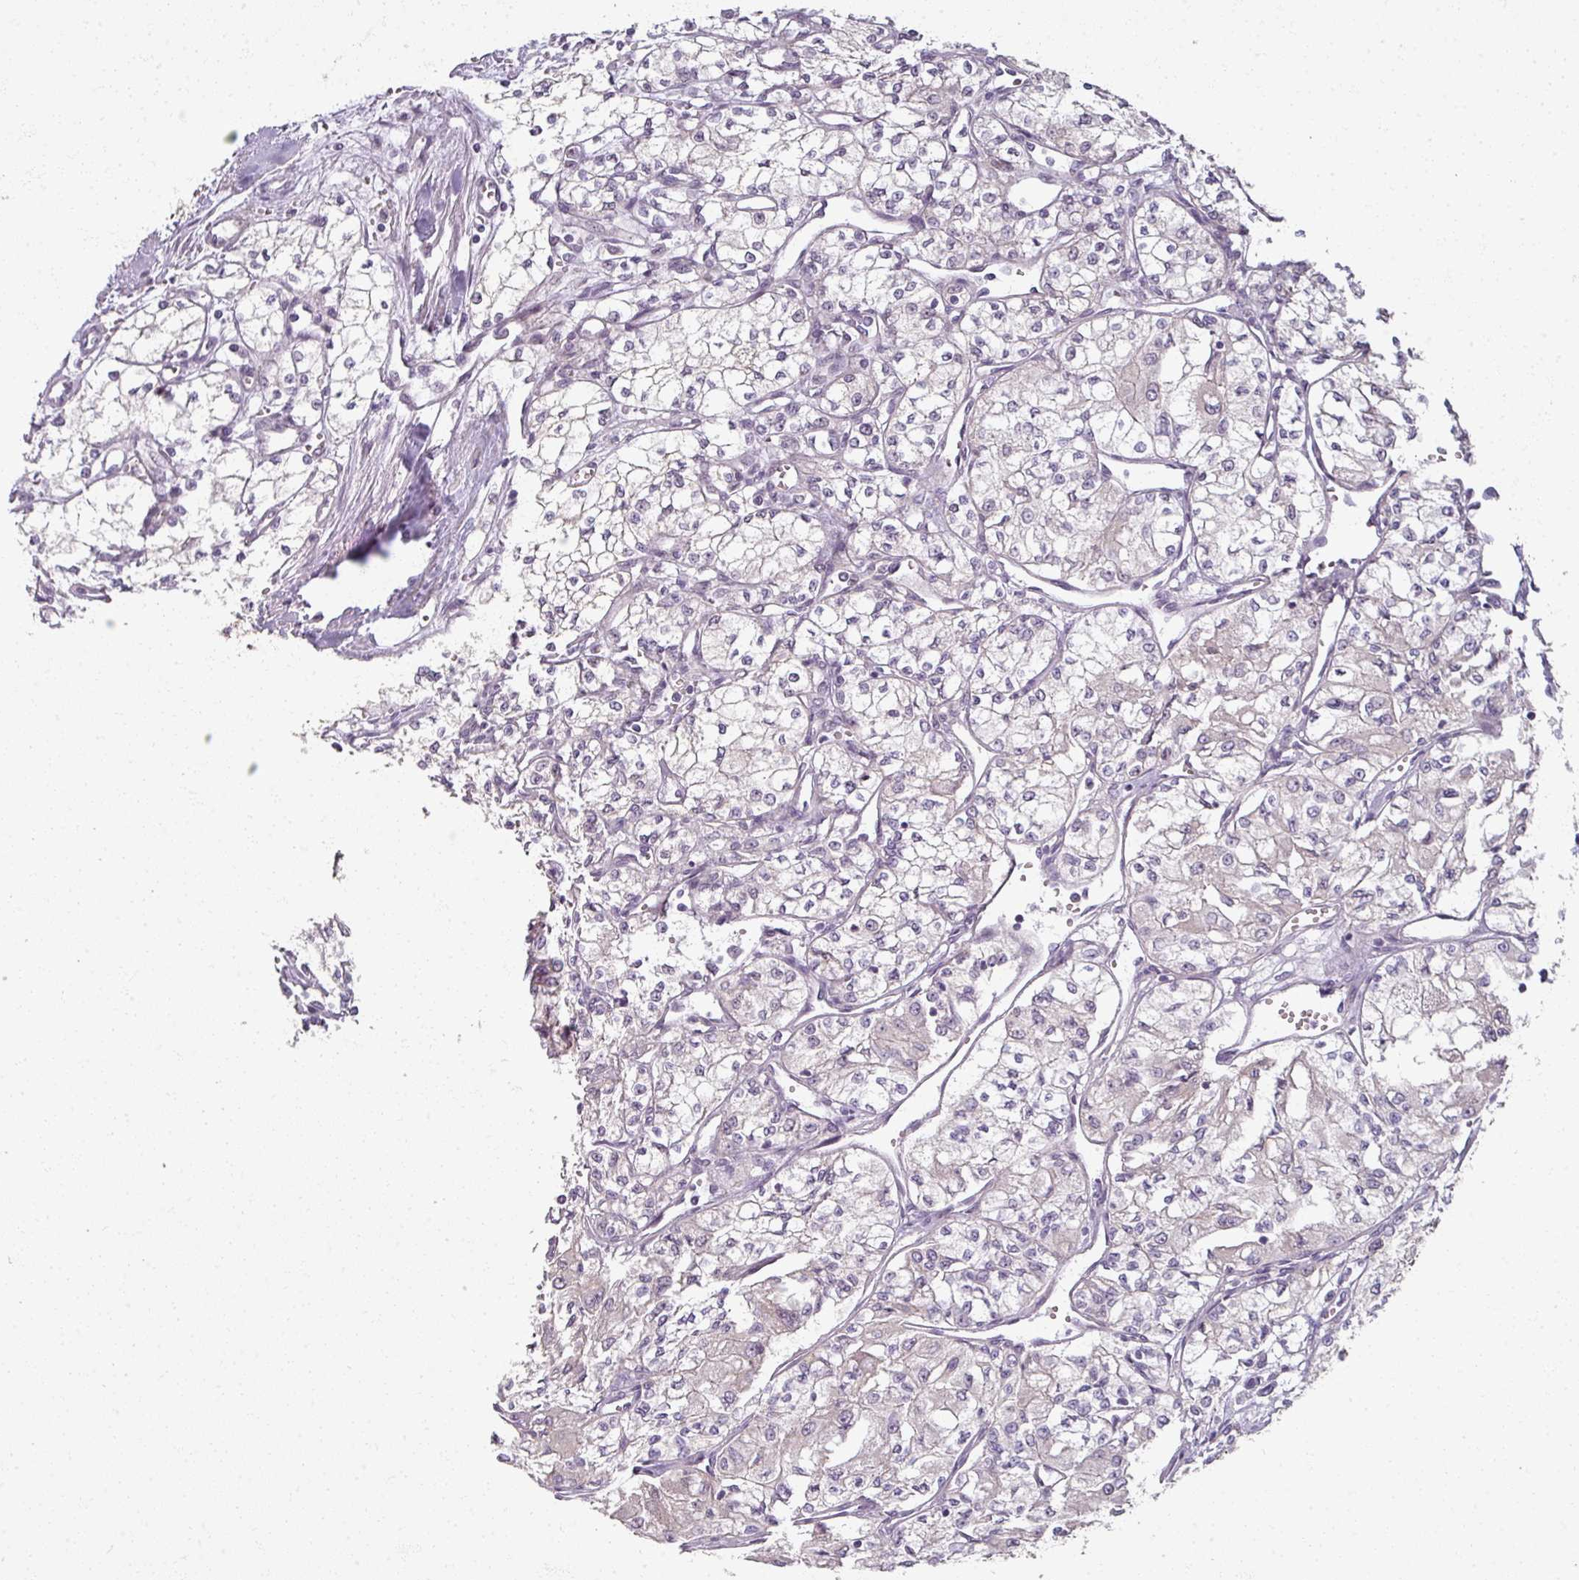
{"staining": {"intensity": "negative", "quantity": "none", "location": "none"}, "tissue": "renal cancer", "cell_type": "Tumor cells", "image_type": "cancer", "snomed": [{"axis": "morphology", "description": "Adenocarcinoma, NOS"}, {"axis": "topography", "description": "Kidney"}], "caption": "Tumor cells show no significant protein staining in renal adenocarcinoma.", "gene": "MYMK", "patient": {"sex": "male", "age": 59}}